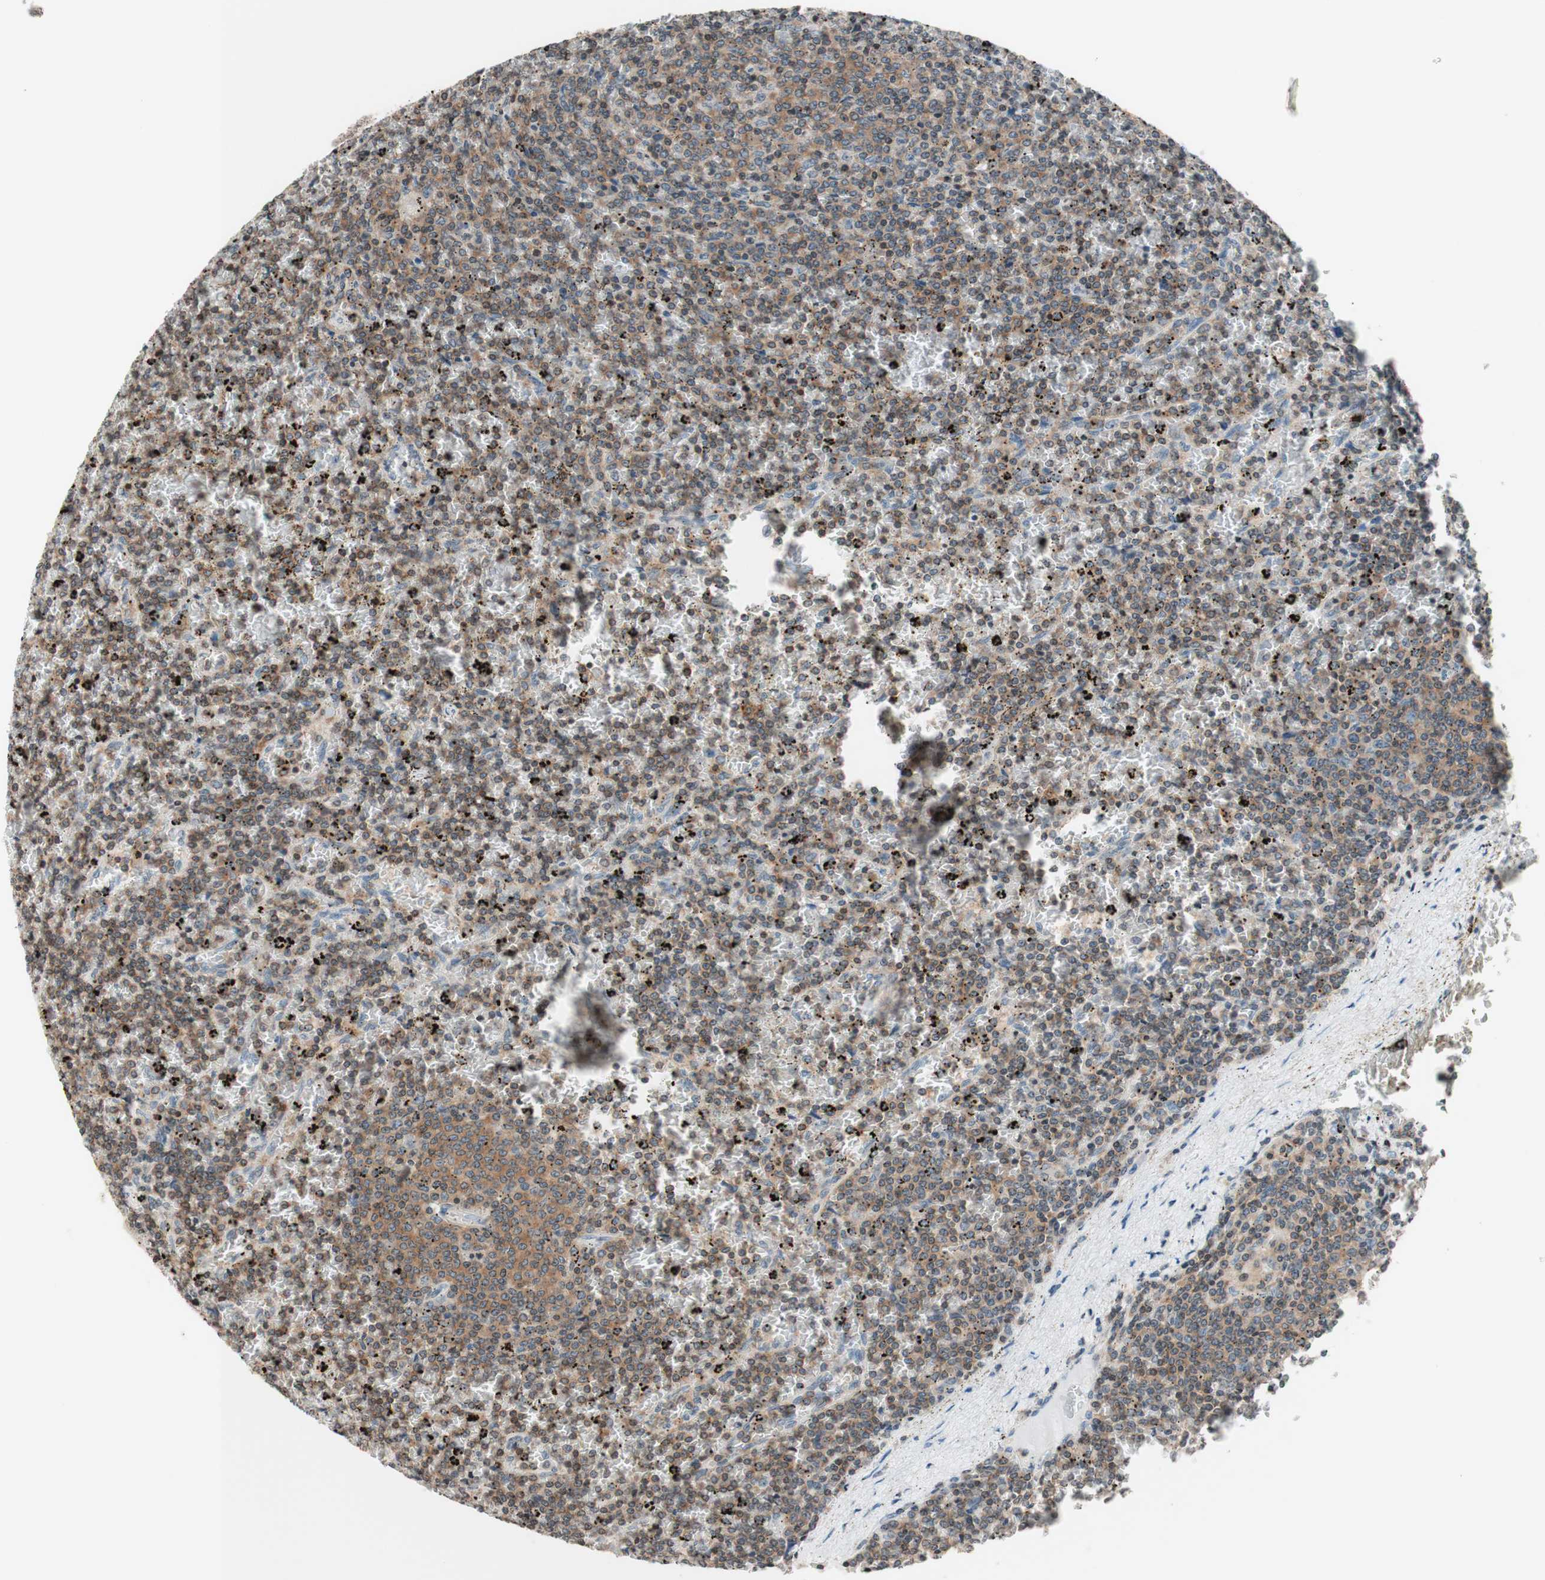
{"staining": {"intensity": "weak", "quantity": ">75%", "location": "cytoplasmic/membranous"}, "tissue": "lymphoma", "cell_type": "Tumor cells", "image_type": "cancer", "snomed": [{"axis": "morphology", "description": "Malignant lymphoma, non-Hodgkin's type, Low grade"}, {"axis": "topography", "description": "Spleen"}], "caption": "There is low levels of weak cytoplasmic/membranous expression in tumor cells of lymphoma, as demonstrated by immunohistochemical staining (brown color).", "gene": "WIPF1", "patient": {"sex": "female", "age": 77}}